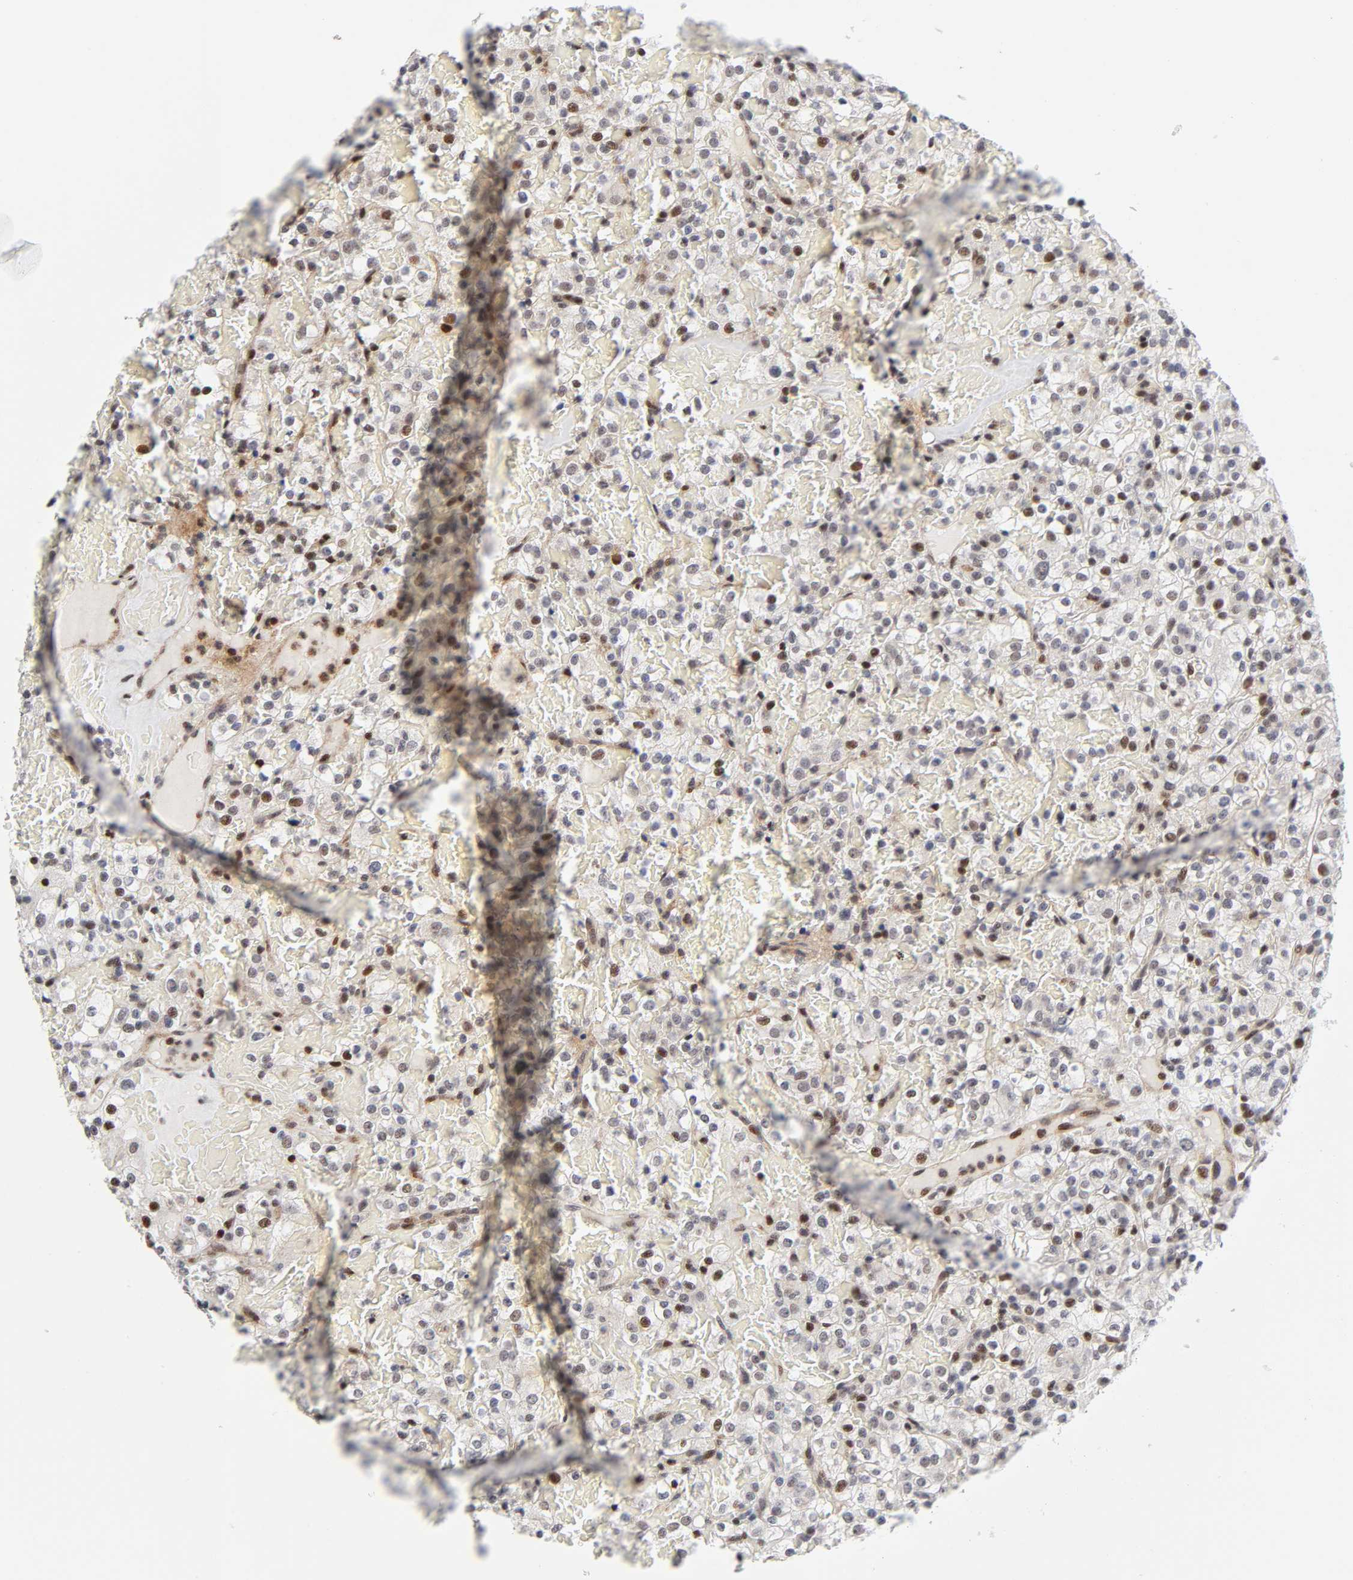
{"staining": {"intensity": "moderate", "quantity": "25%-75%", "location": "nuclear"}, "tissue": "renal cancer", "cell_type": "Tumor cells", "image_type": "cancer", "snomed": [{"axis": "morphology", "description": "Normal tissue, NOS"}, {"axis": "morphology", "description": "Adenocarcinoma, NOS"}, {"axis": "topography", "description": "Kidney"}], "caption": "Brown immunohistochemical staining in human adenocarcinoma (renal) displays moderate nuclear staining in approximately 25%-75% of tumor cells.", "gene": "STK38", "patient": {"sex": "female", "age": 72}}